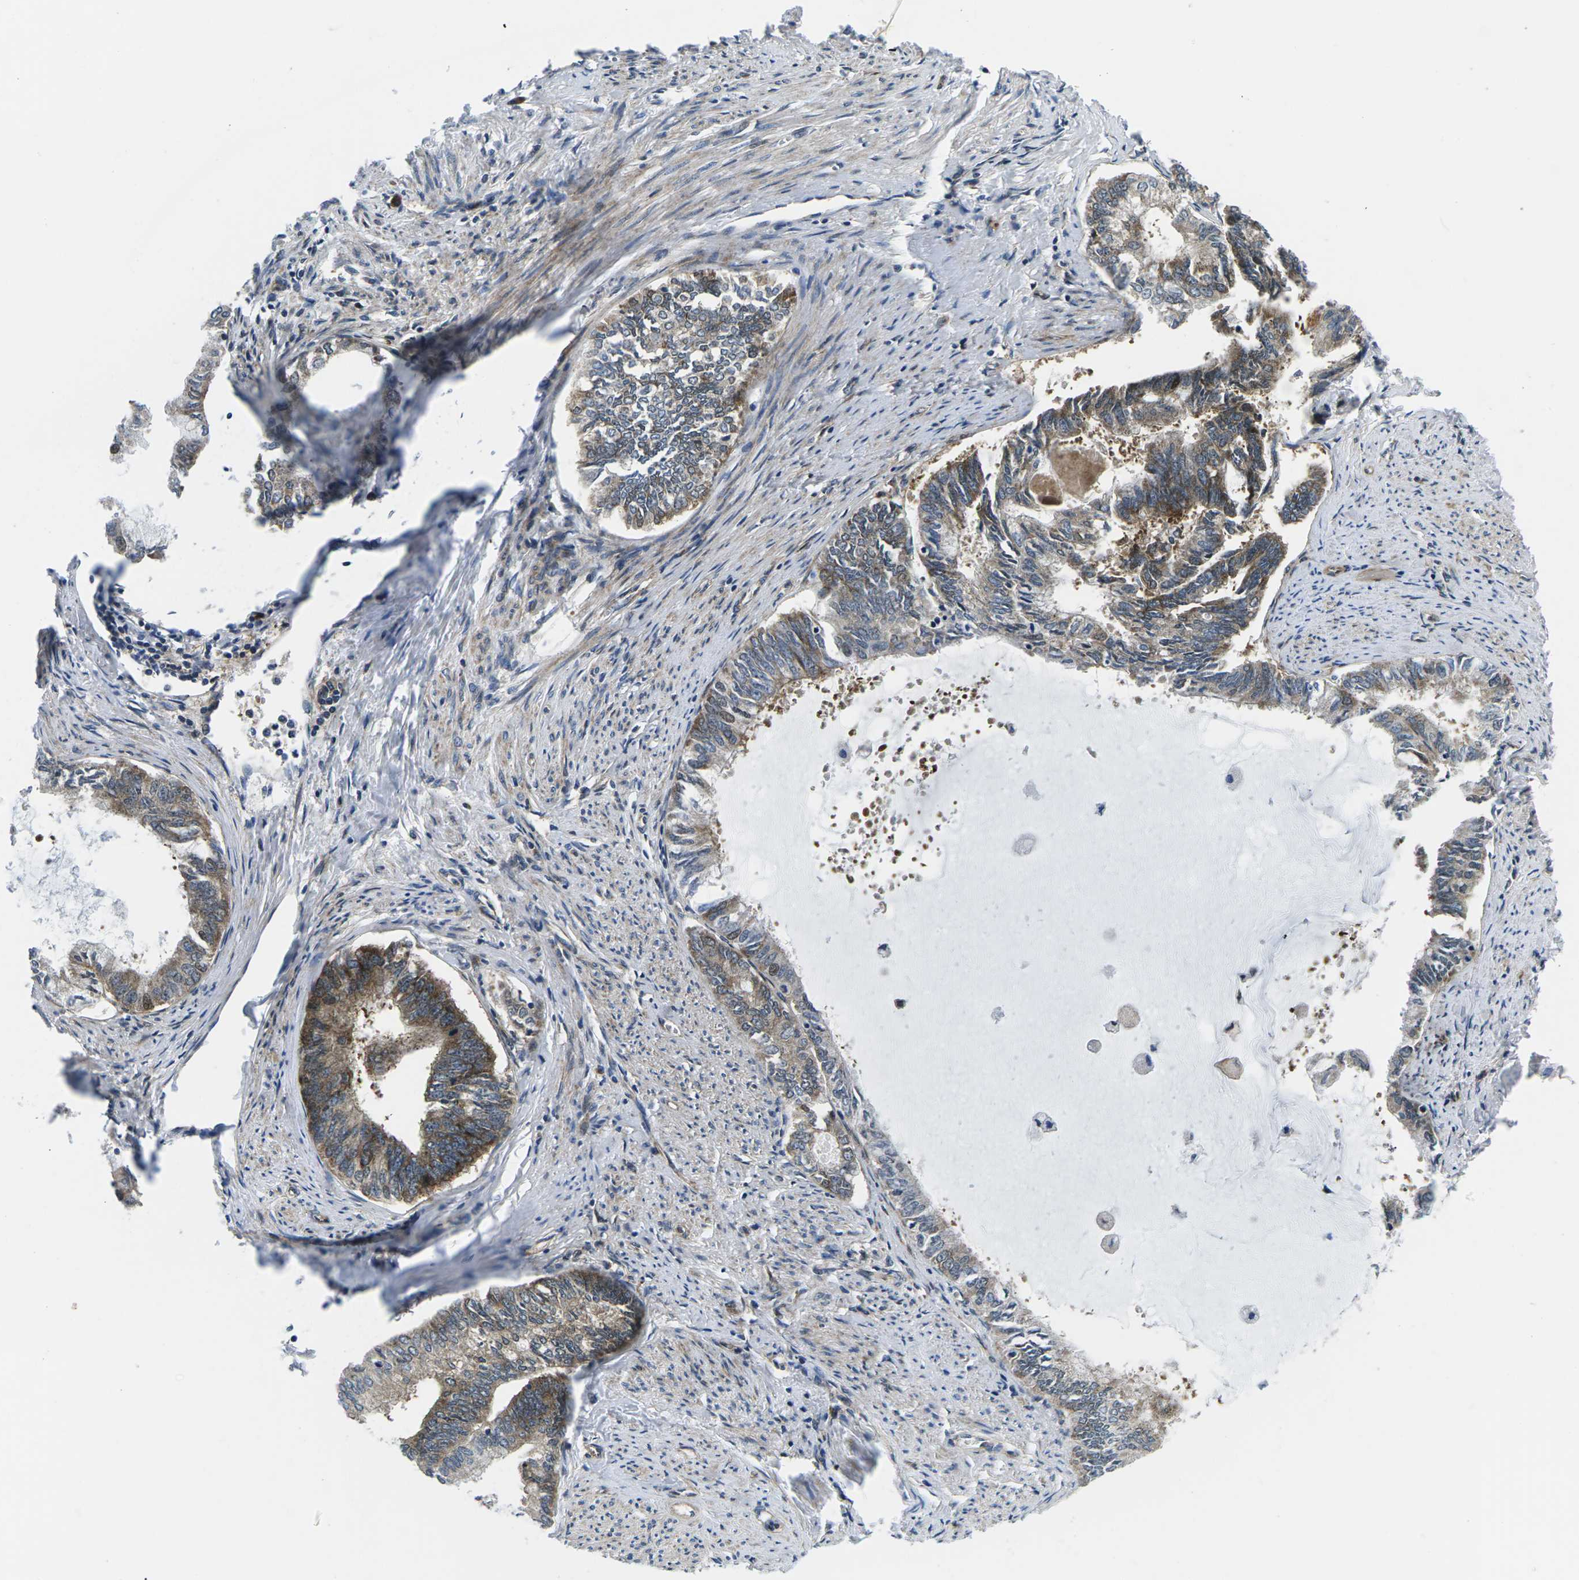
{"staining": {"intensity": "moderate", "quantity": "25%-75%", "location": "cytoplasmic/membranous,nuclear"}, "tissue": "endometrial cancer", "cell_type": "Tumor cells", "image_type": "cancer", "snomed": [{"axis": "morphology", "description": "Adenocarcinoma, NOS"}, {"axis": "topography", "description": "Endometrium"}], "caption": "This photomicrograph demonstrates adenocarcinoma (endometrial) stained with immunohistochemistry (IHC) to label a protein in brown. The cytoplasmic/membranous and nuclear of tumor cells show moderate positivity for the protein. Nuclei are counter-stained blue.", "gene": "EIF4E", "patient": {"sex": "female", "age": 86}}